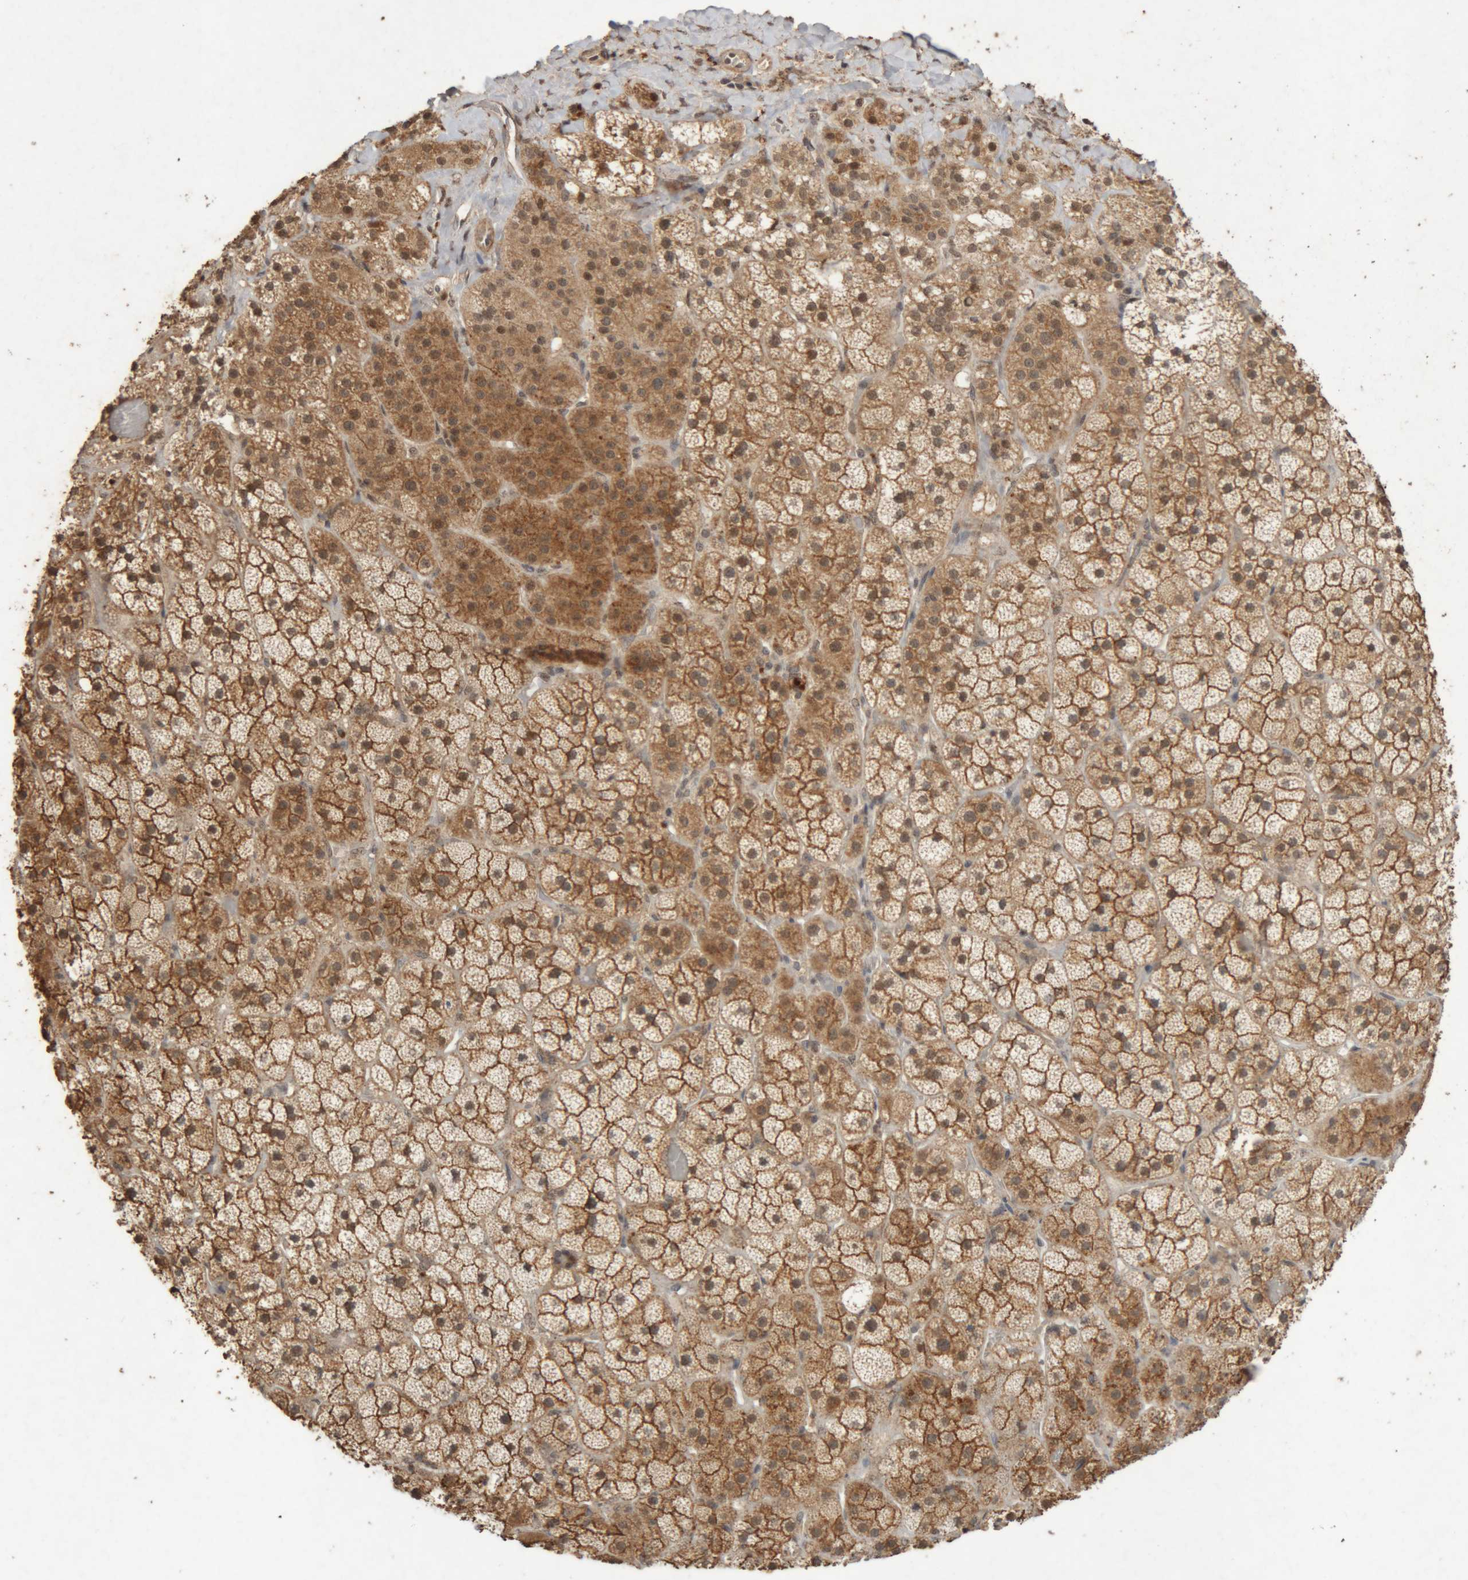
{"staining": {"intensity": "strong", "quantity": ">75%", "location": "cytoplasmic/membranous,nuclear"}, "tissue": "adrenal gland", "cell_type": "Glandular cells", "image_type": "normal", "snomed": [{"axis": "morphology", "description": "Normal tissue, NOS"}, {"axis": "topography", "description": "Adrenal gland"}], "caption": "Adrenal gland stained with DAB (3,3'-diaminobenzidine) immunohistochemistry (IHC) reveals high levels of strong cytoplasmic/membranous,nuclear positivity in about >75% of glandular cells.", "gene": "KEAP1", "patient": {"sex": "male", "age": 57}}